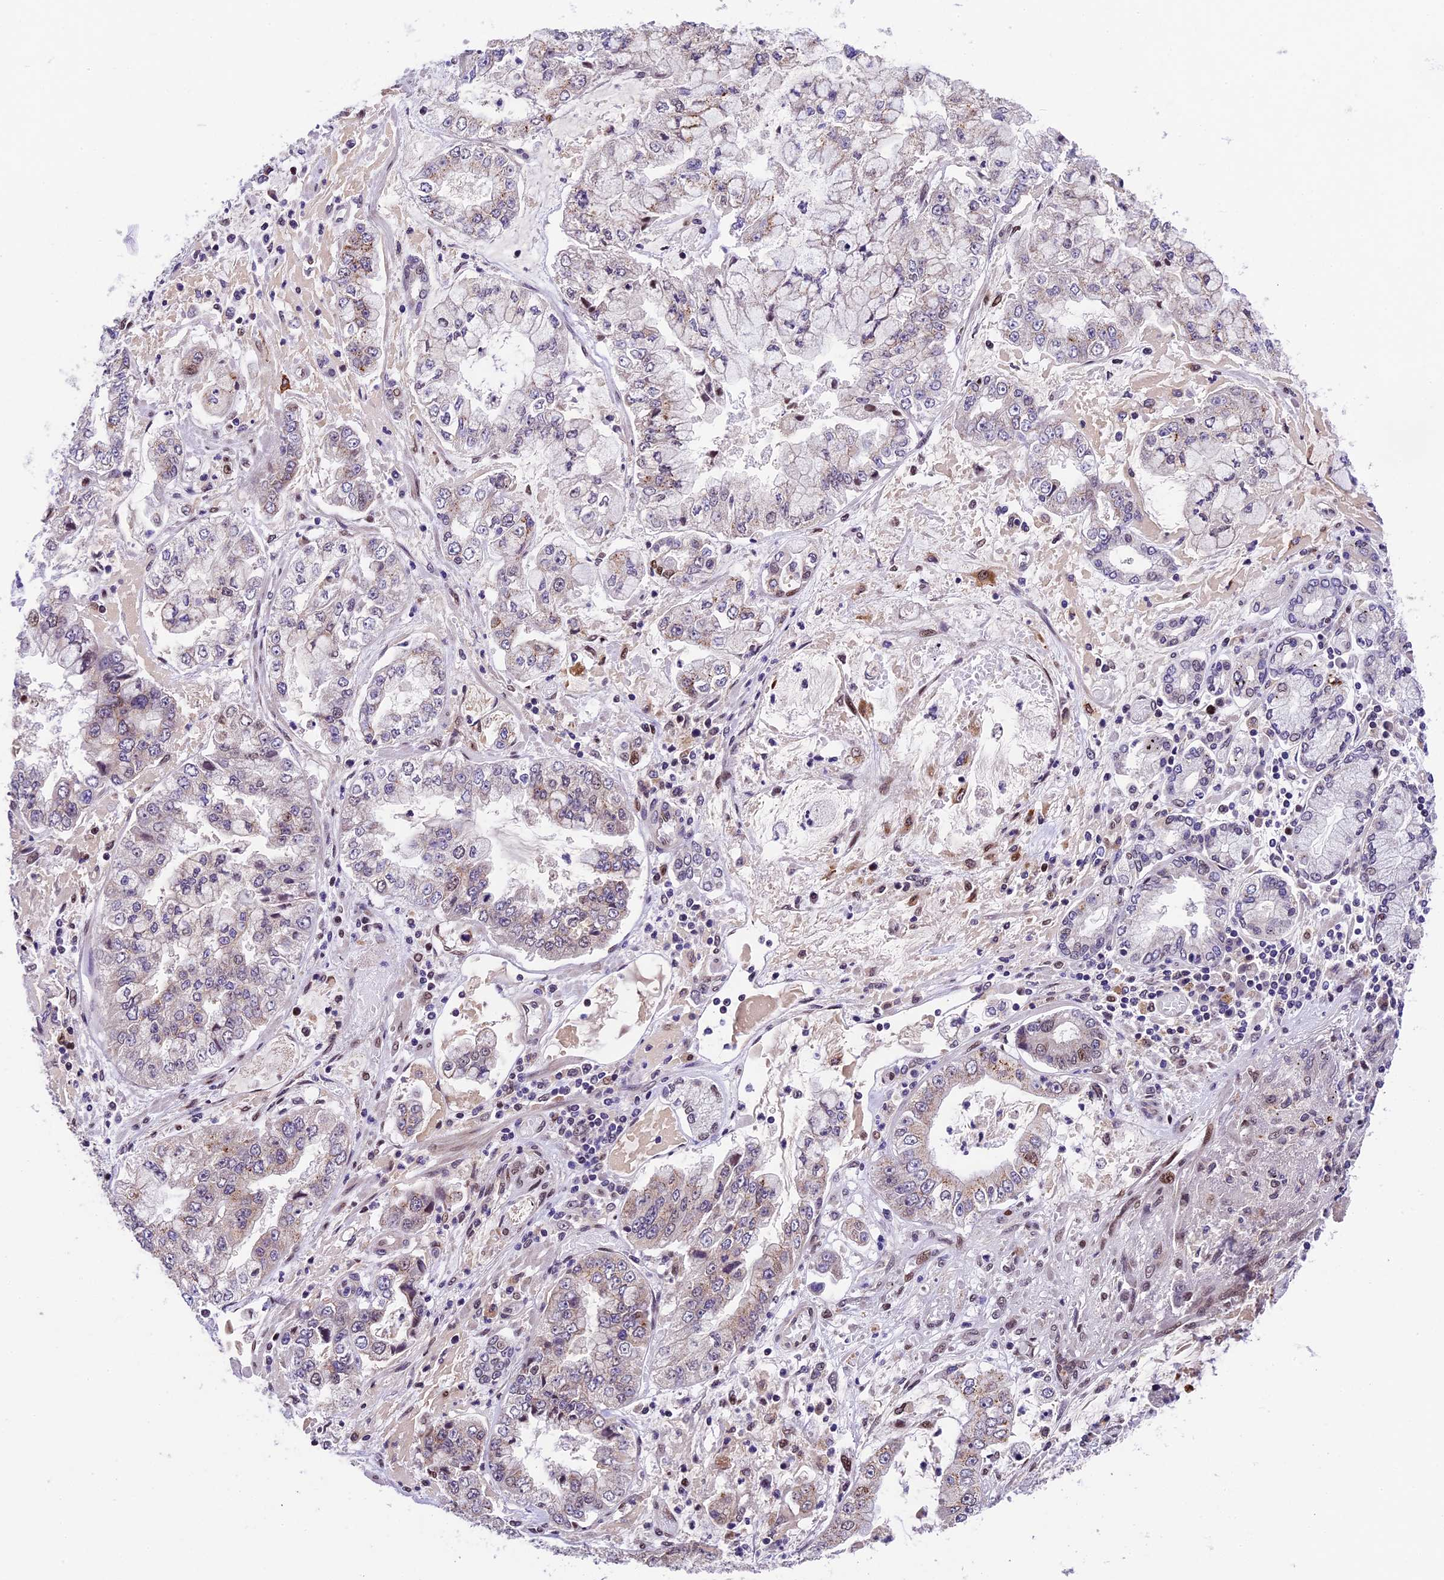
{"staining": {"intensity": "weak", "quantity": "<25%", "location": "cytoplasmic/membranous,nuclear"}, "tissue": "stomach cancer", "cell_type": "Tumor cells", "image_type": "cancer", "snomed": [{"axis": "morphology", "description": "Adenocarcinoma, NOS"}, {"axis": "topography", "description": "Stomach"}], "caption": "High magnification brightfield microscopy of stomach cancer (adenocarcinoma) stained with DAB (3,3'-diaminobenzidine) (brown) and counterstained with hematoxylin (blue): tumor cells show no significant staining. (Immunohistochemistry (ihc), brightfield microscopy, high magnification).", "gene": "CCSER1", "patient": {"sex": "male", "age": 76}}